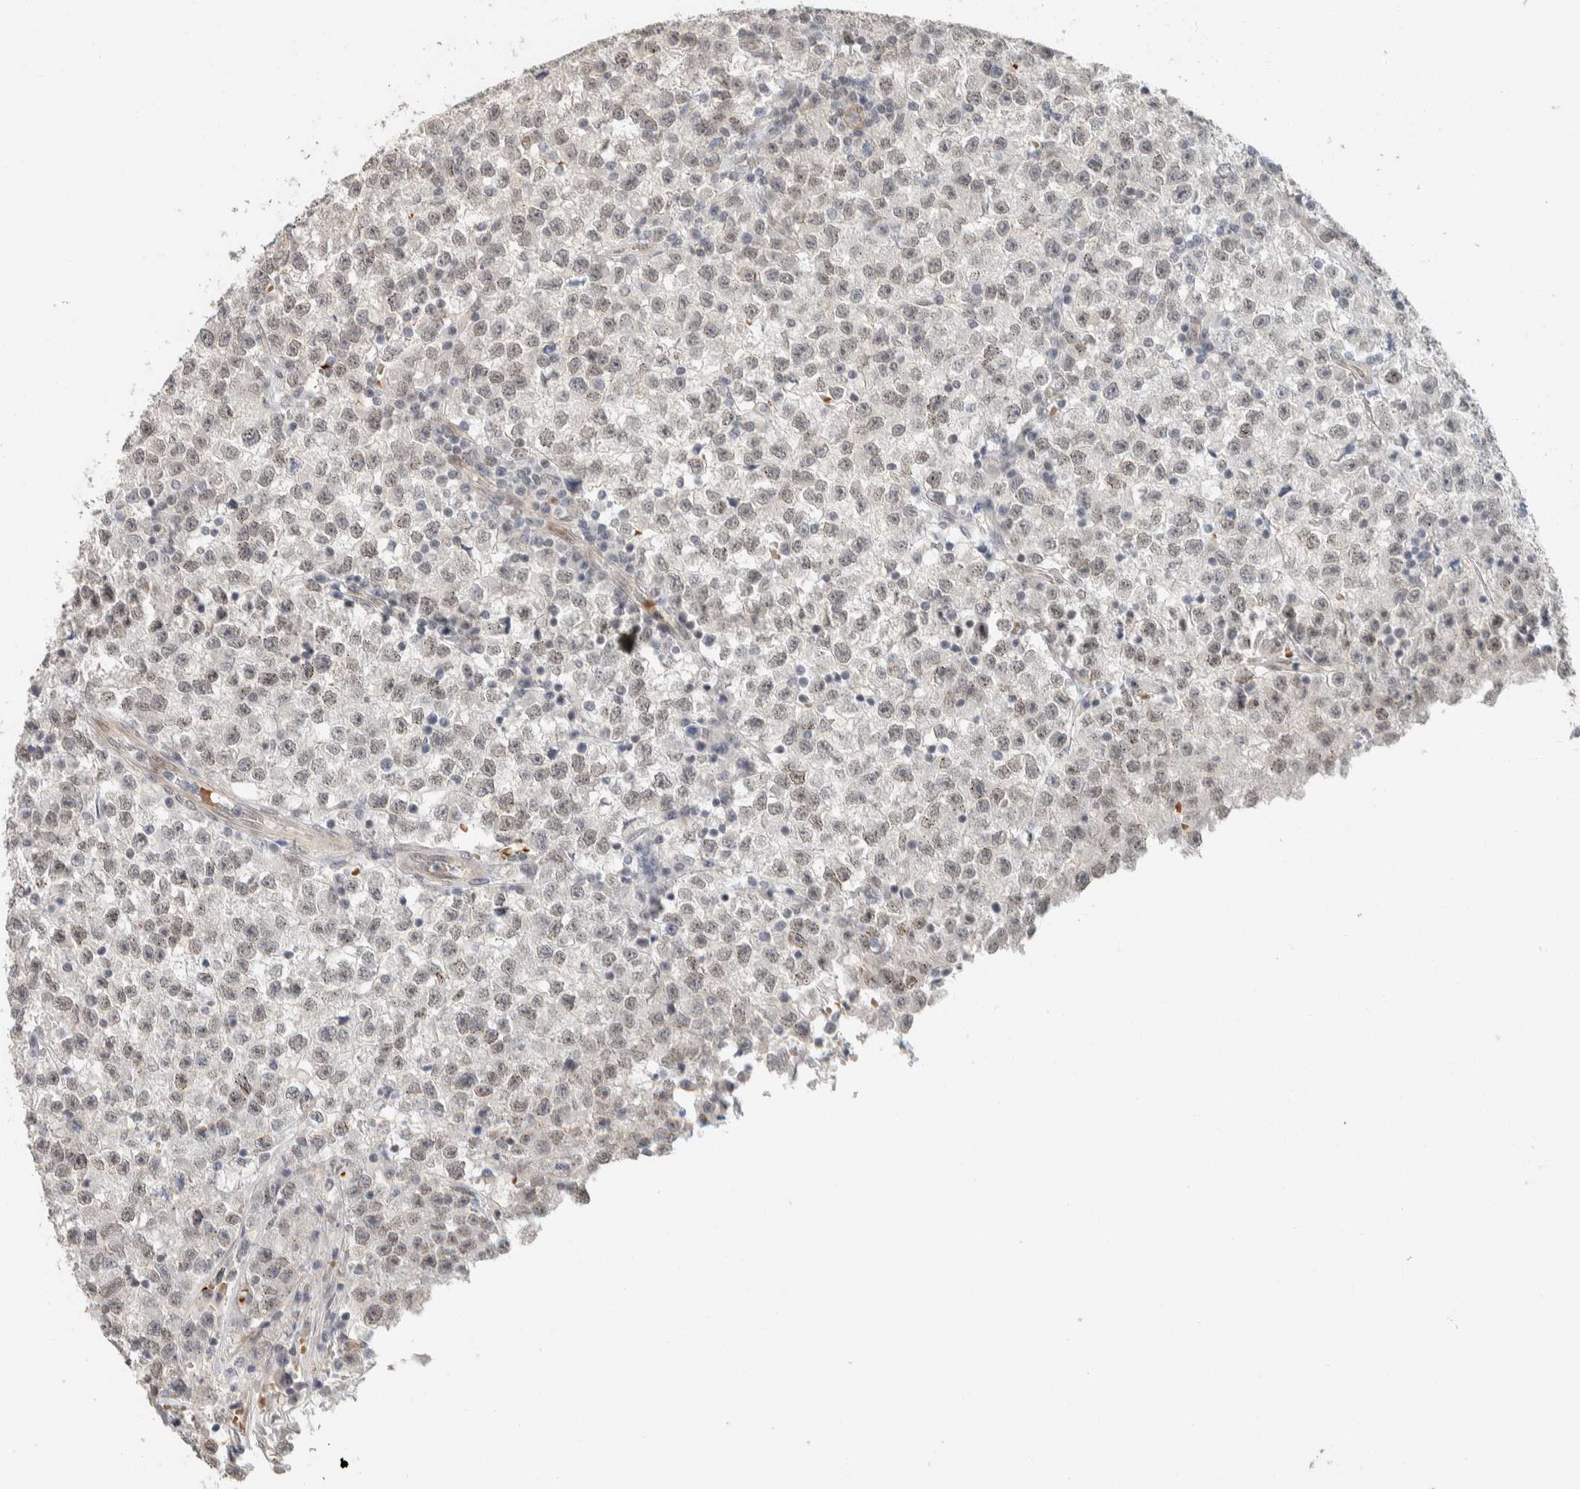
{"staining": {"intensity": "weak", "quantity": ">75%", "location": "nuclear"}, "tissue": "testis cancer", "cell_type": "Tumor cells", "image_type": "cancer", "snomed": [{"axis": "morphology", "description": "Seminoma, NOS"}, {"axis": "topography", "description": "Testis"}], "caption": "This is a photomicrograph of IHC staining of testis cancer (seminoma), which shows weak positivity in the nuclear of tumor cells.", "gene": "ZBTB2", "patient": {"sex": "male", "age": 22}}